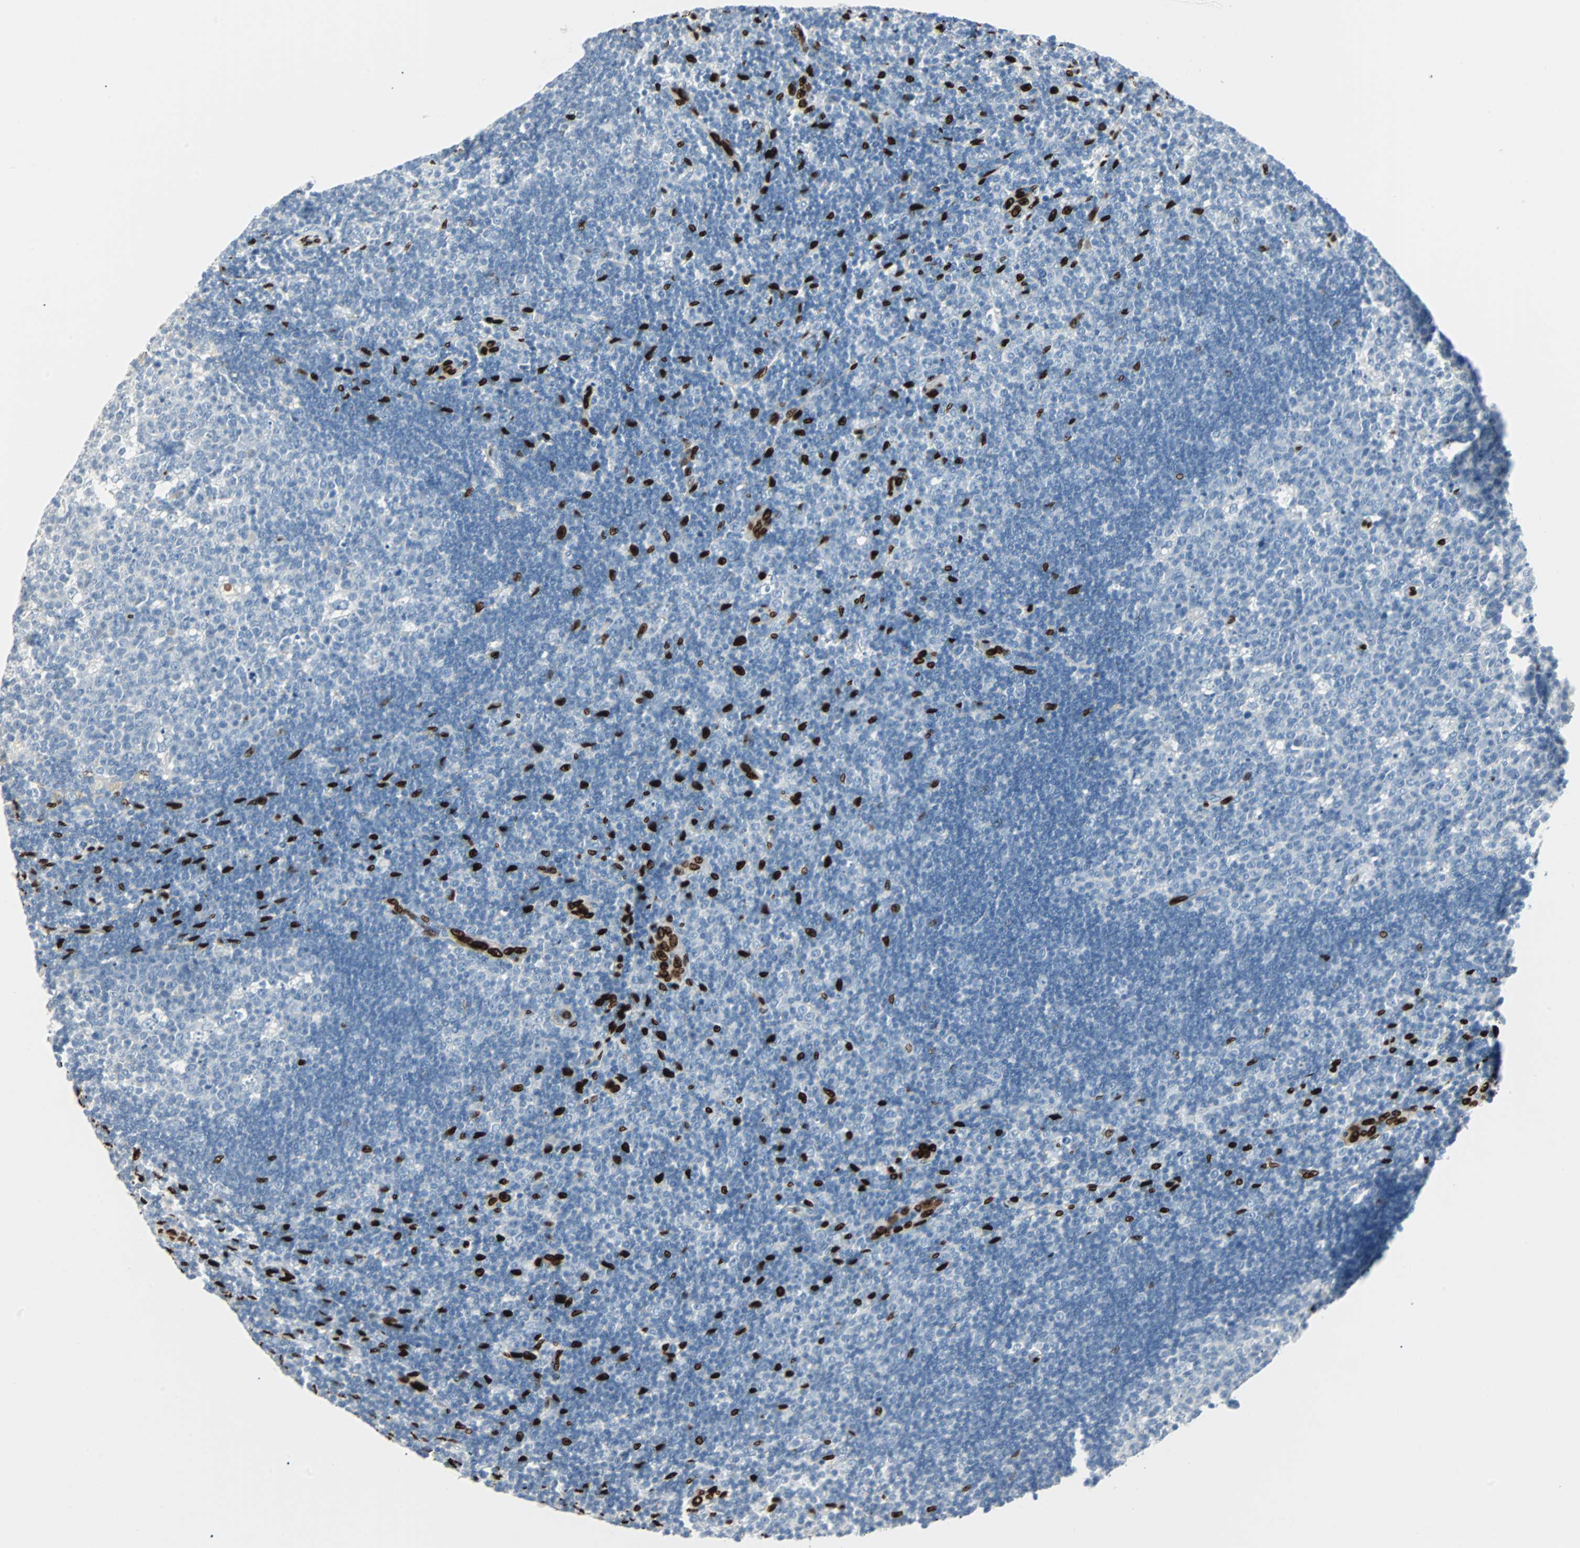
{"staining": {"intensity": "negative", "quantity": "none", "location": "none"}, "tissue": "lymph node", "cell_type": "Germinal center cells", "image_type": "normal", "snomed": [{"axis": "morphology", "description": "Normal tissue, NOS"}, {"axis": "topography", "description": "Lymph node"}, {"axis": "topography", "description": "Salivary gland"}], "caption": "Germinal center cells show no significant expression in normal lymph node. The staining is performed using DAB (3,3'-diaminobenzidine) brown chromogen with nuclei counter-stained in using hematoxylin.", "gene": "IL33", "patient": {"sex": "male", "age": 8}}